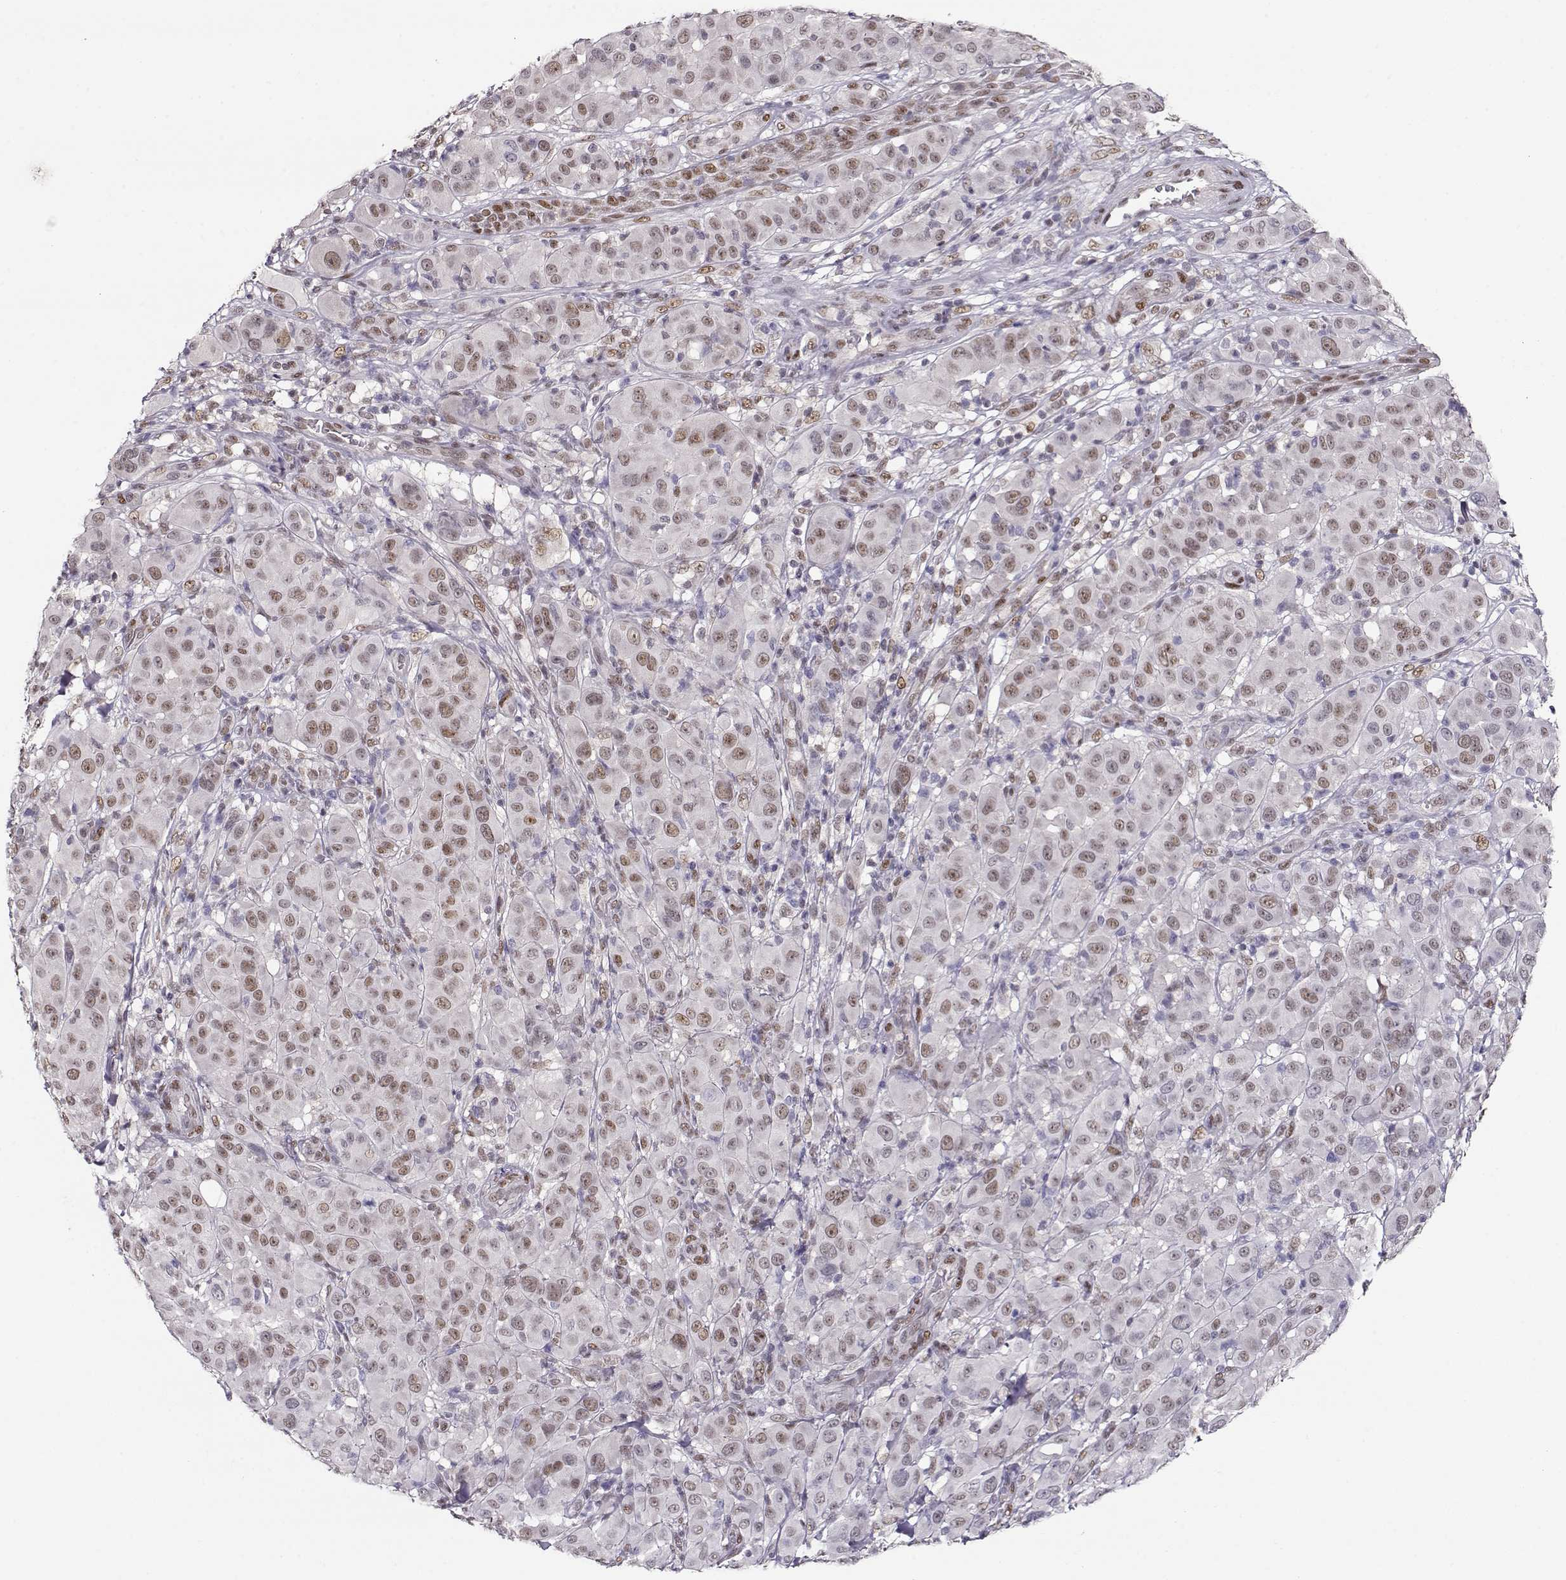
{"staining": {"intensity": "weak", "quantity": "25%-75%", "location": "nuclear"}, "tissue": "melanoma", "cell_type": "Tumor cells", "image_type": "cancer", "snomed": [{"axis": "morphology", "description": "Malignant melanoma, NOS"}, {"axis": "topography", "description": "Skin"}], "caption": "Human malignant melanoma stained with a protein marker reveals weak staining in tumor cells.", "gene": "POLI", "patient": {"sex": "female", "age": 87}}